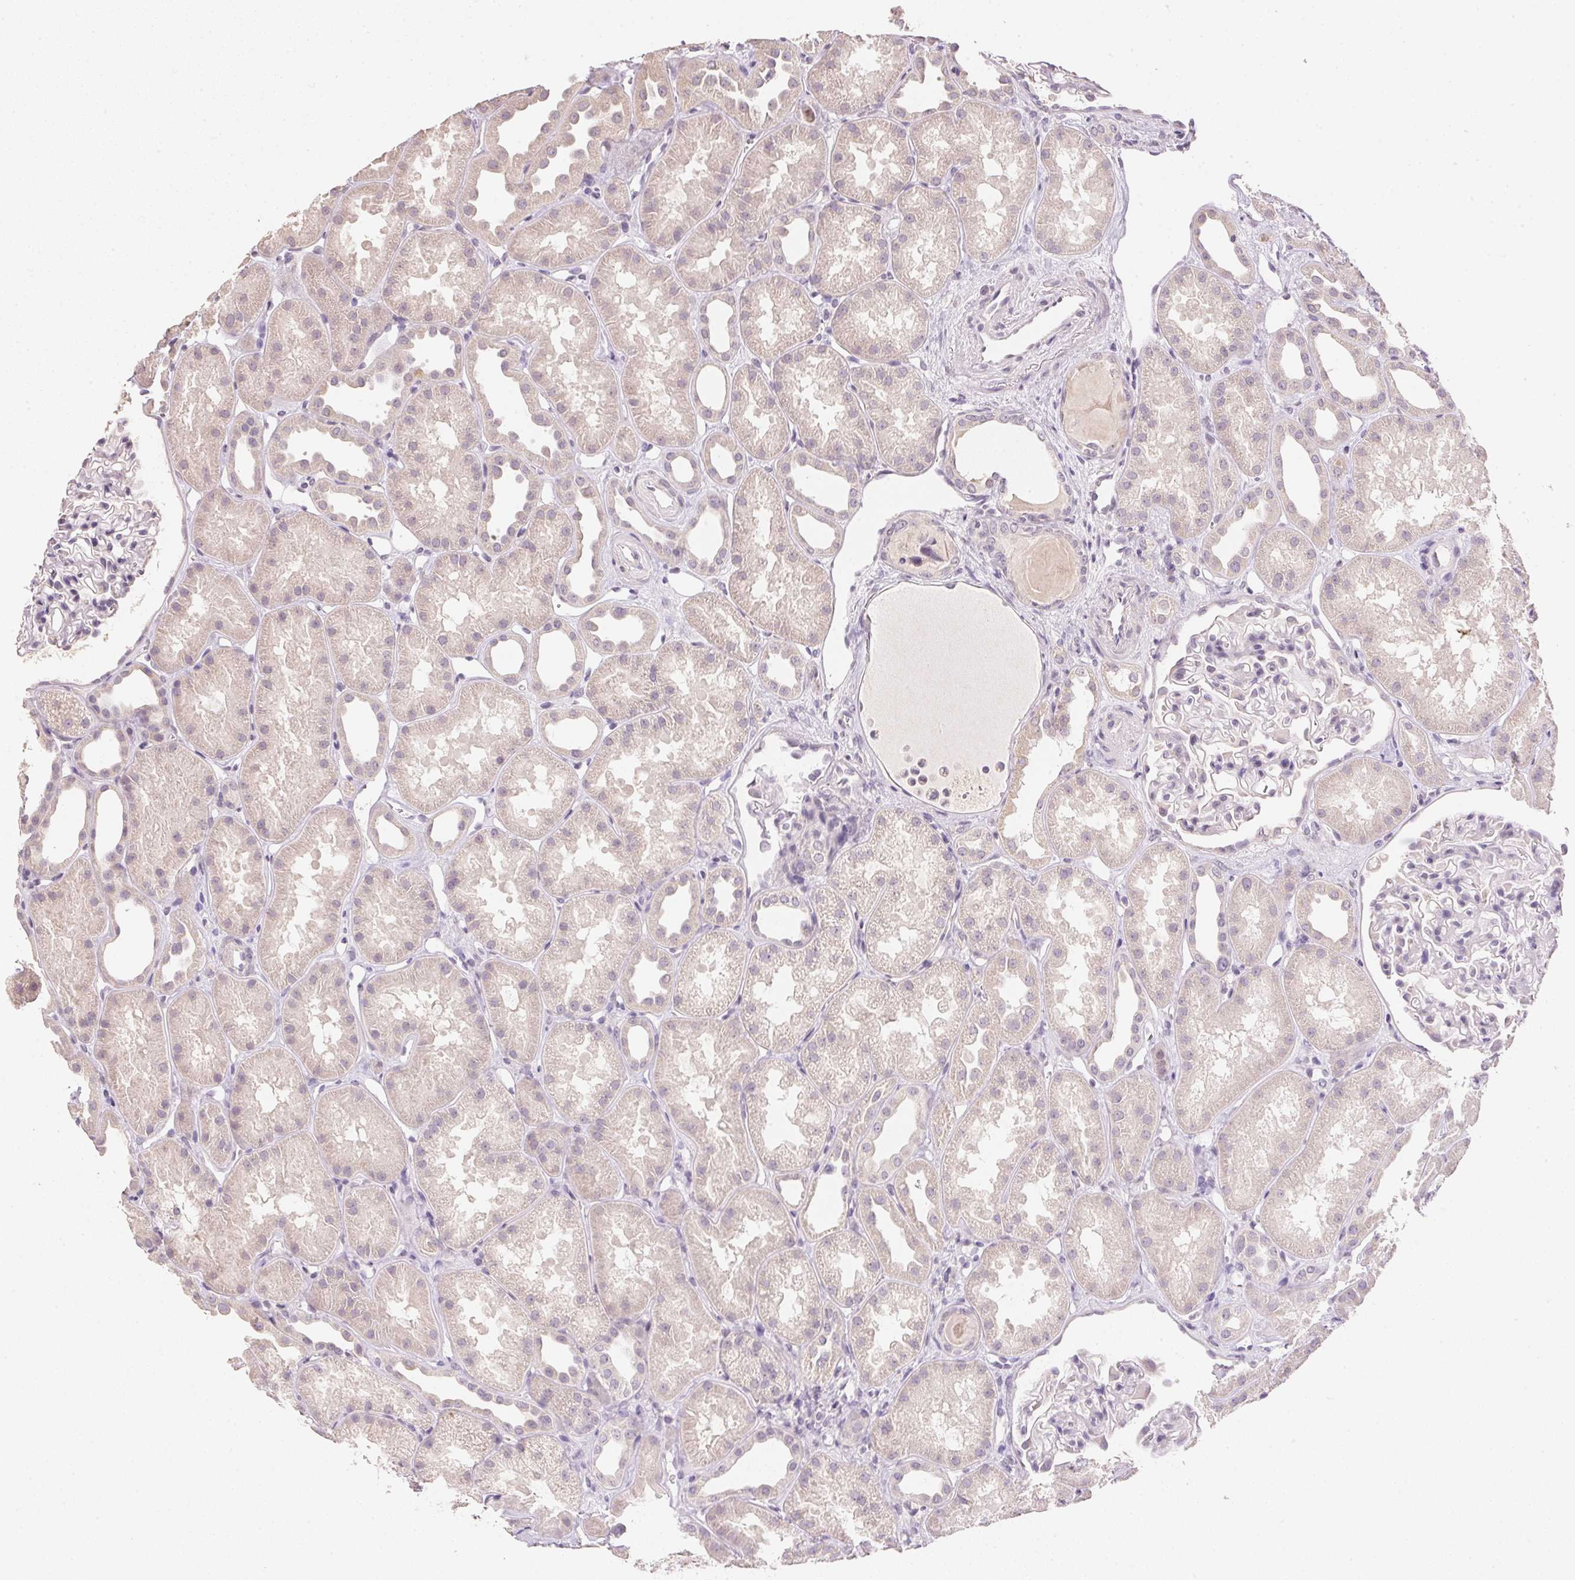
{"staining": {"intensity": "negative", "quantity": "none", "location": "none"}, "tissue": "kidney", "cell_type": "Cells in glomeruli", "image_type": "normal", "snomed": [{"axis": "morphology", "description": "Normal tissue, NOS"}, {"axis": "topography", "description": "Kidney"}], "caption": "Immunohistochemistry (IHC) histopathology image of normal kidney stained for a protein (brown), which displays no positivity in cells in glomeruli. The staining was performed using DAB (3,3'-diaminobenzidine) to visualize the protein expression in brown, while the nuclei were stained in blue with hematoxylin (Magnification: 20x).", "gene": "DHCR24", "patient": {"sex": "male", "age": 61}}